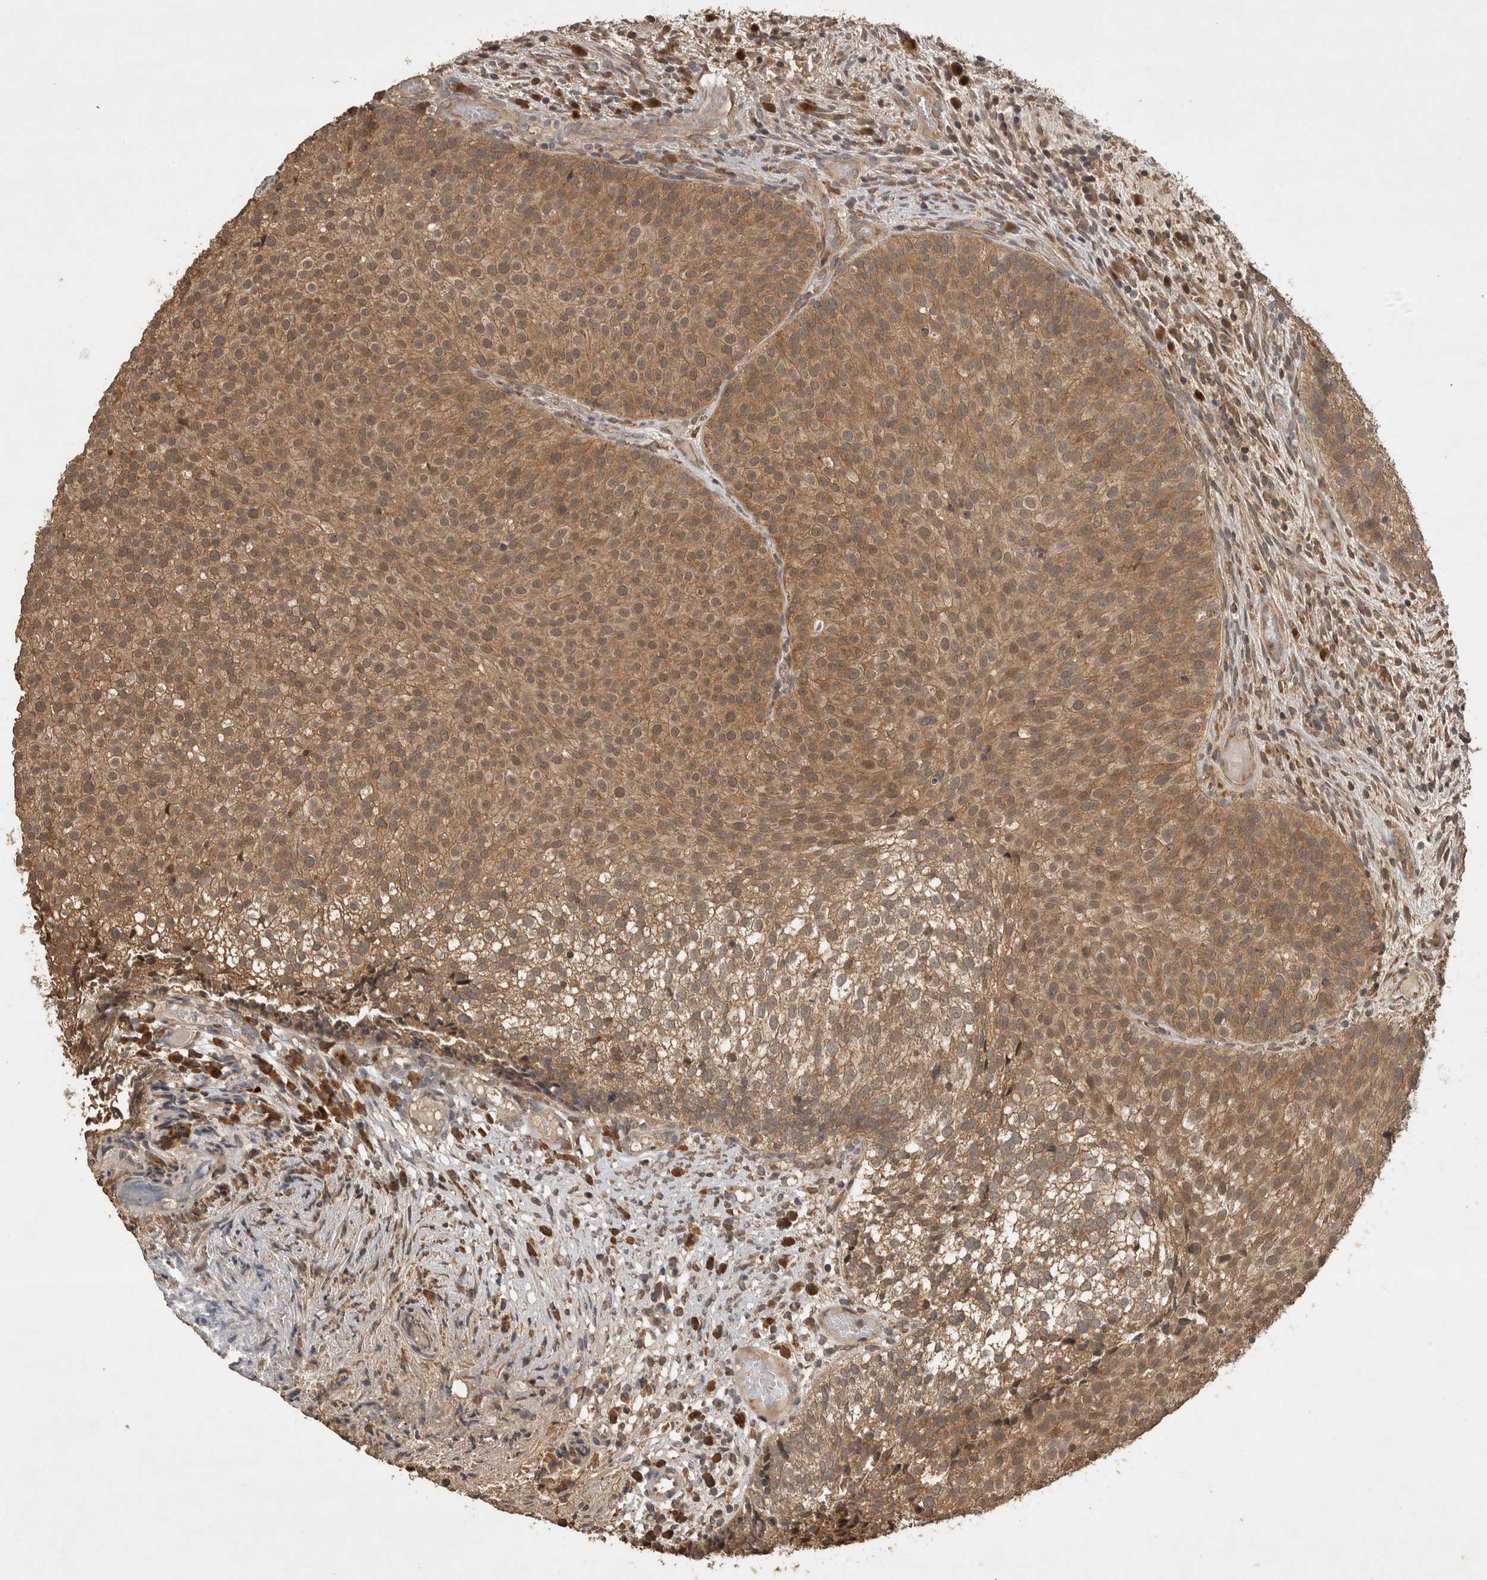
{"staining": {"intensity": "moderate", "quantity": ">75%", "location": "cytoplasmic/membranous,nuclear"}, "tissue": "urothelial cancer", "cell_type": "Tumor cells", "image_type": "cancer", "snomed": [{"axis": "morphology", "description": "Urothelial carcinoma, Low grade"}, {"axis": "topography", "description": "Urinary bladder"}], "caption": "An immunohistochemistry (IHC) histopathology image of tumor tissue is shown. Protein staining in brown highlights moderate cytoplasmic/membranous and nuclear positivity in low-grade urothelial carcinoma within tumor cells.", "gene": "OTUD7B", "patient": {"sex": "male", "age": 86}}